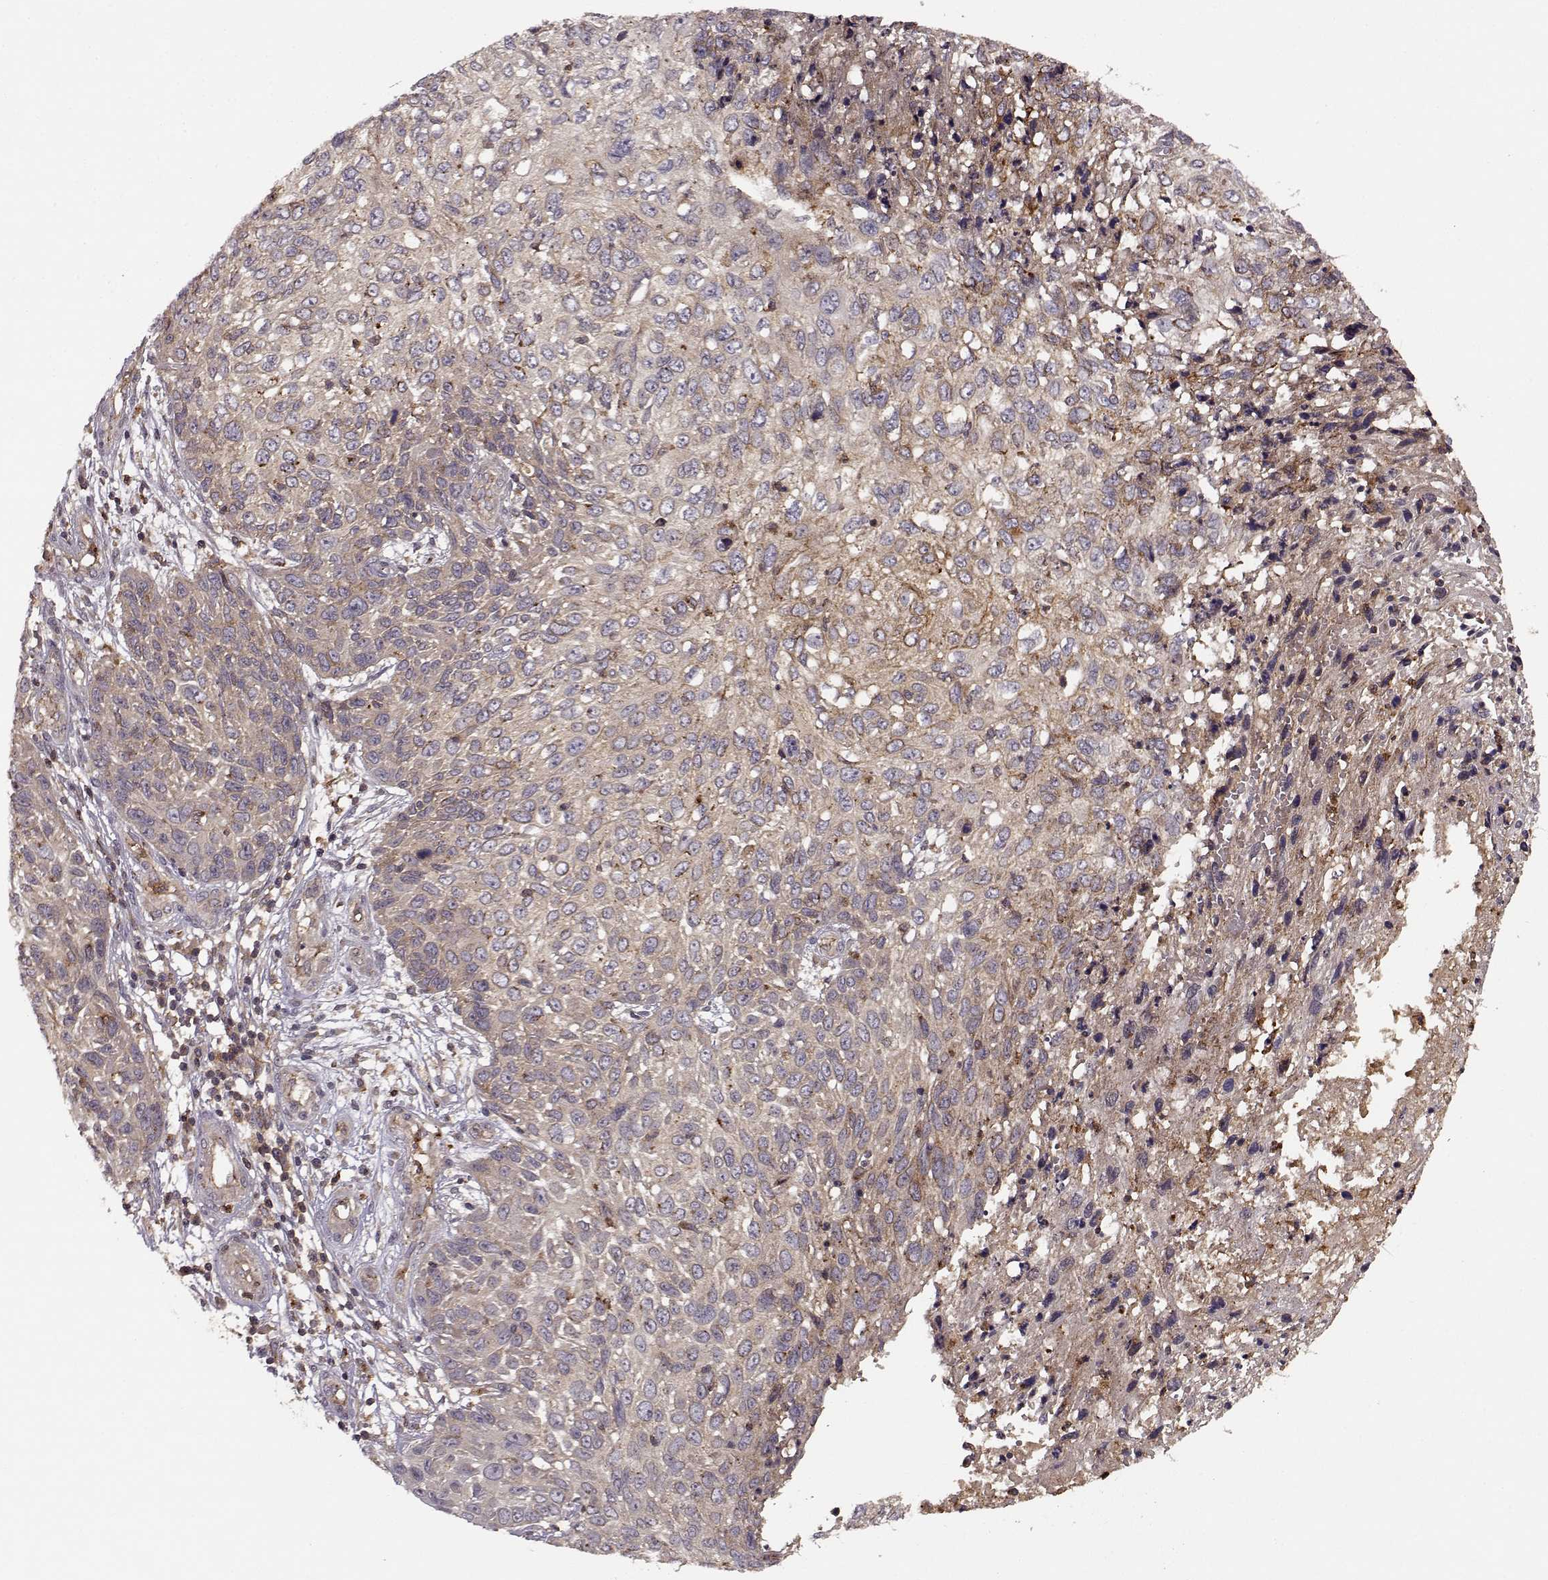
{"staining": {"intensity": "weak", "quantity": "25%-75%", "location": "cytoplasmic/membranous"}, "tissue": "skin cancer", "cell_type": "Tumor cells", "image_type": "cancer", "snomed": [{"axis": "morphology", "description": "Squamous cell carcinoma, NOS"}, {"axis": "topography", "description": "Skin"}], "caption": "Skin squamous cell carcinoma tissue exhibits weak cytoplasmic/membranous staining in about 25%-75% of tumor cells (brown staining indicates protein expression, while blue staining denotes nuclei).", "gene": "IFRD2", "patient": {"sex": "male", "age": 92}}